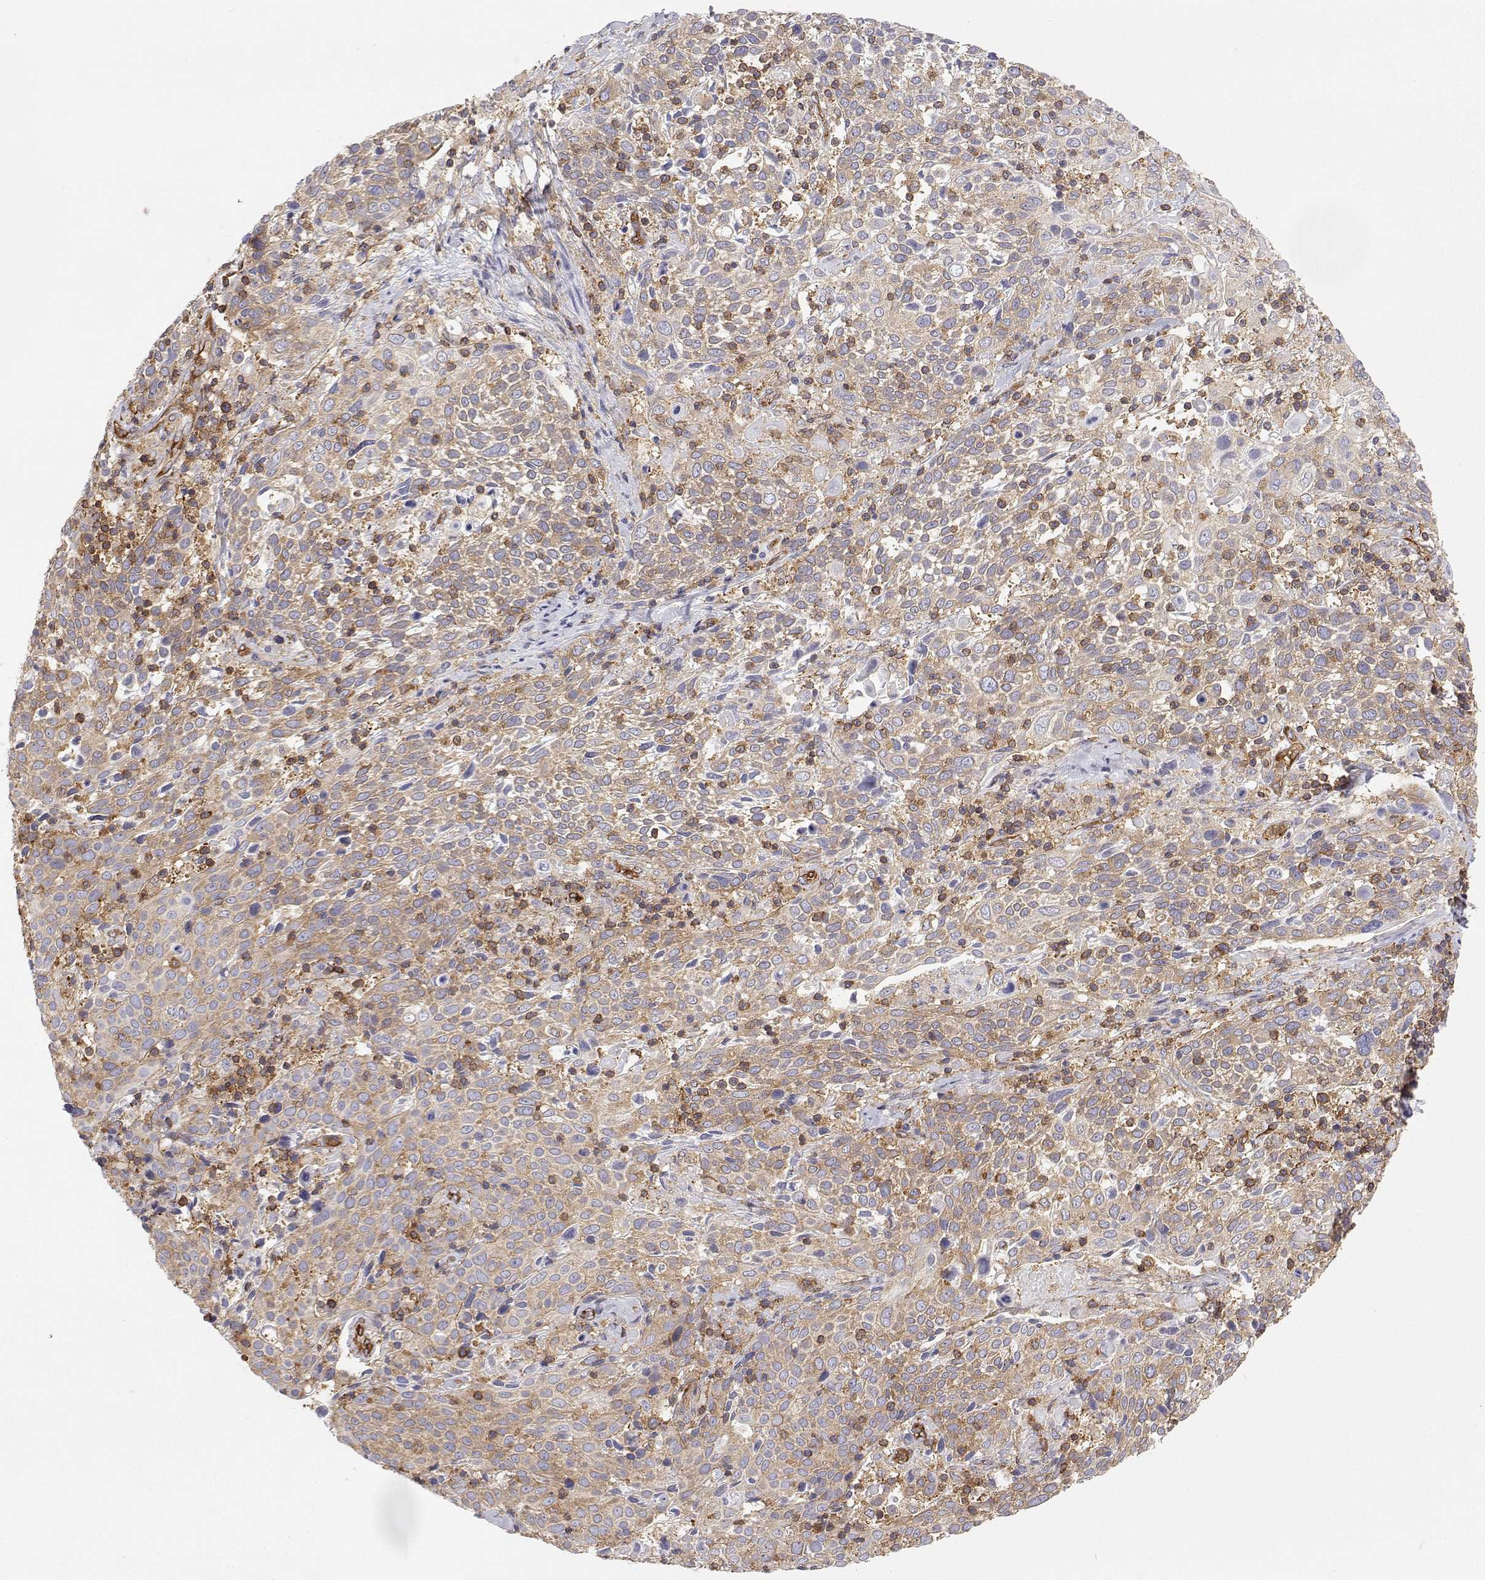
{"staining": {"intensity": "weak", "quantity": ">75%", "location": "cytoplasmic/membranous"}, "tissue": "cervical cancer", "cell_type": "Tumor cells", "image_type": "cancer", "snomed": [{"axis": "morphology", "description": "Squamous cell carcinoma, NOS"}, {"axis": "topography", "description": "Cervix"}], "caption": "A low amount of weak cytoplasmic/membranous expression is seen in approximately >75% of tumor cells in cervical cancer (squamous cell carcinoma) tissue.", "gene": "MYH9", "patient": {"sex": "female", "age": 61}}